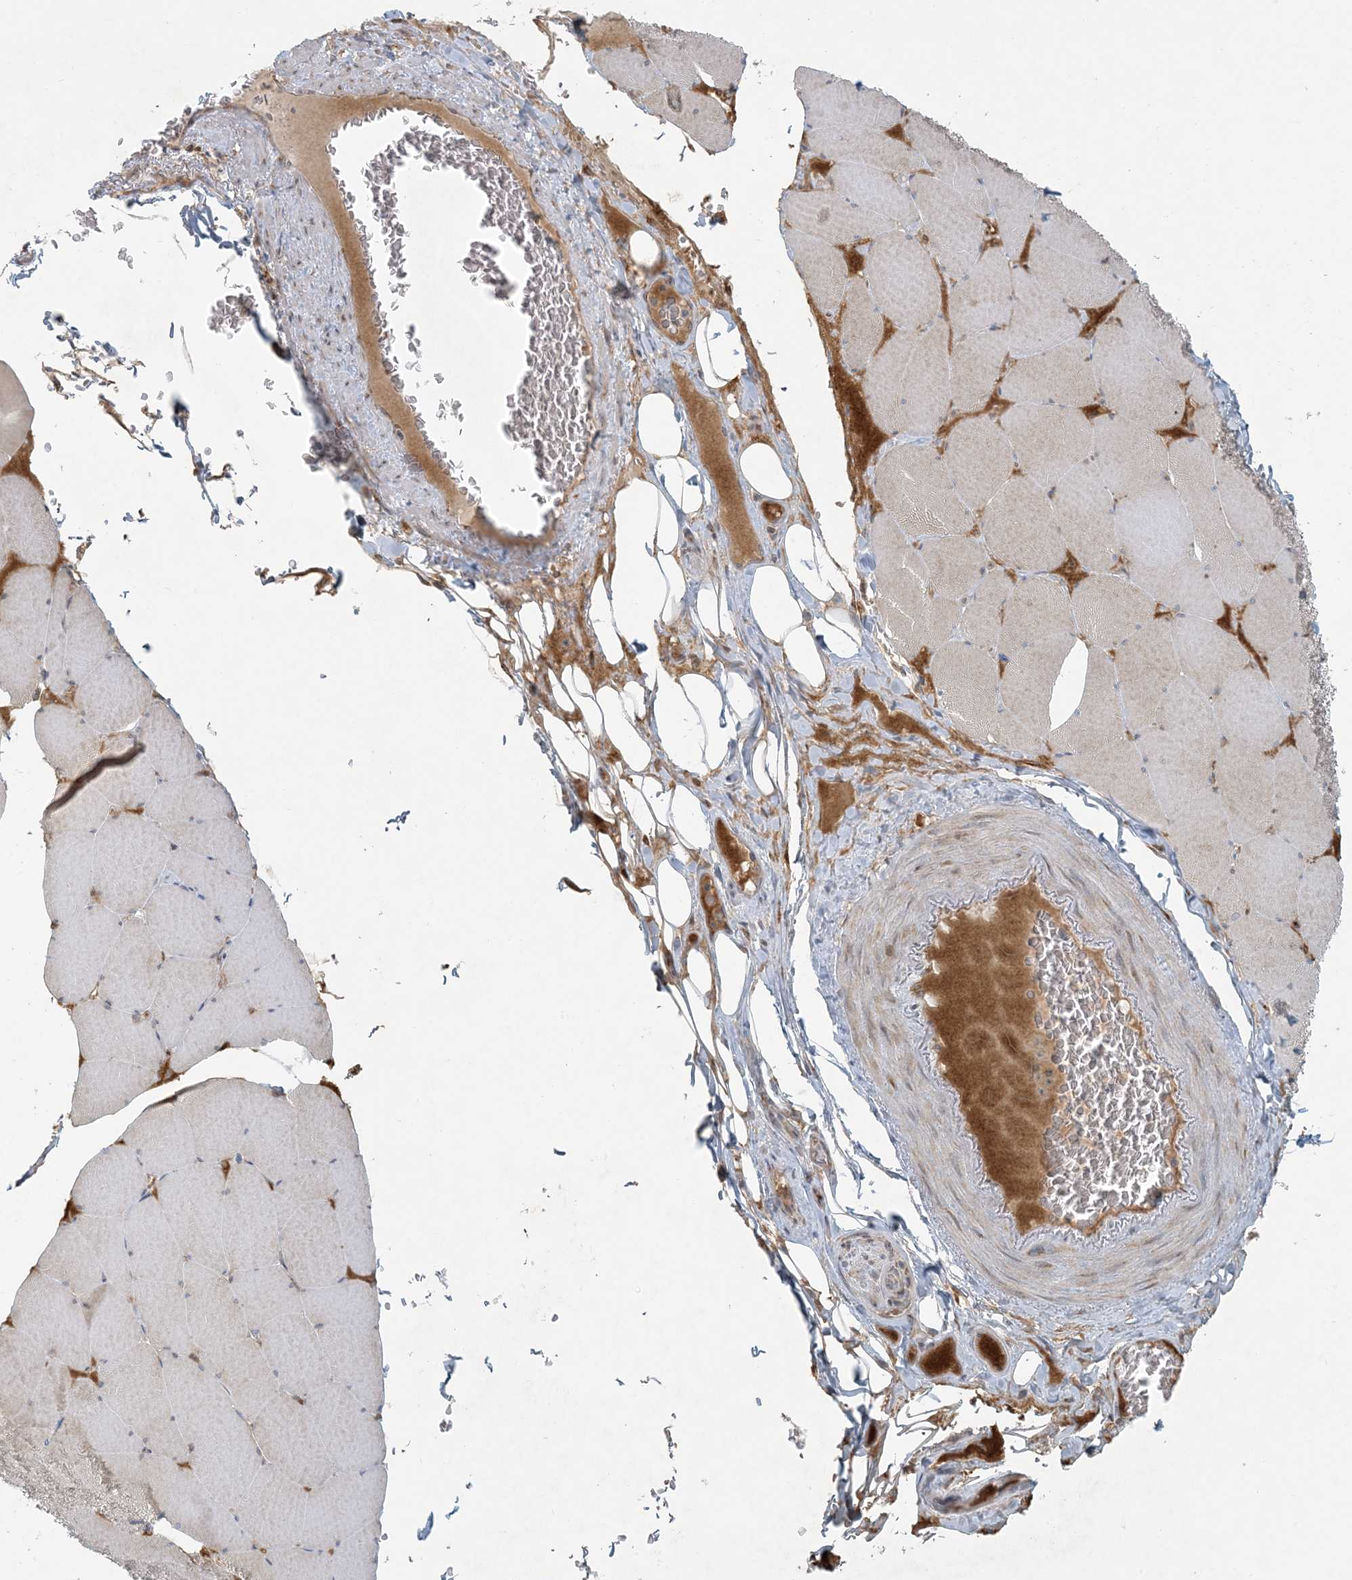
{"staining": {"intensity": "weak", "quantity": "25%-75%", "location": "cytoplasmic/membranous"}, "tissue": "skeletal muscle", "cell_type": "Myocytes", "image_type": "normal", "snomed": [{"axis": "morphology", "description": "Normal tissue, NOS"}, {"axis": "topography", "description": "Skeletal muscle"}, {"axis": "topography", "description": "Head-Neck"}], "caption": "This is a histology image of immunohistochemistry staining of unremarkable skeletal muscle, which shows weak positivity in the cytoplasmic/membranous of myocytes.", "gene": "HACL1", "patient": {"sex": "male", "age": 66}}